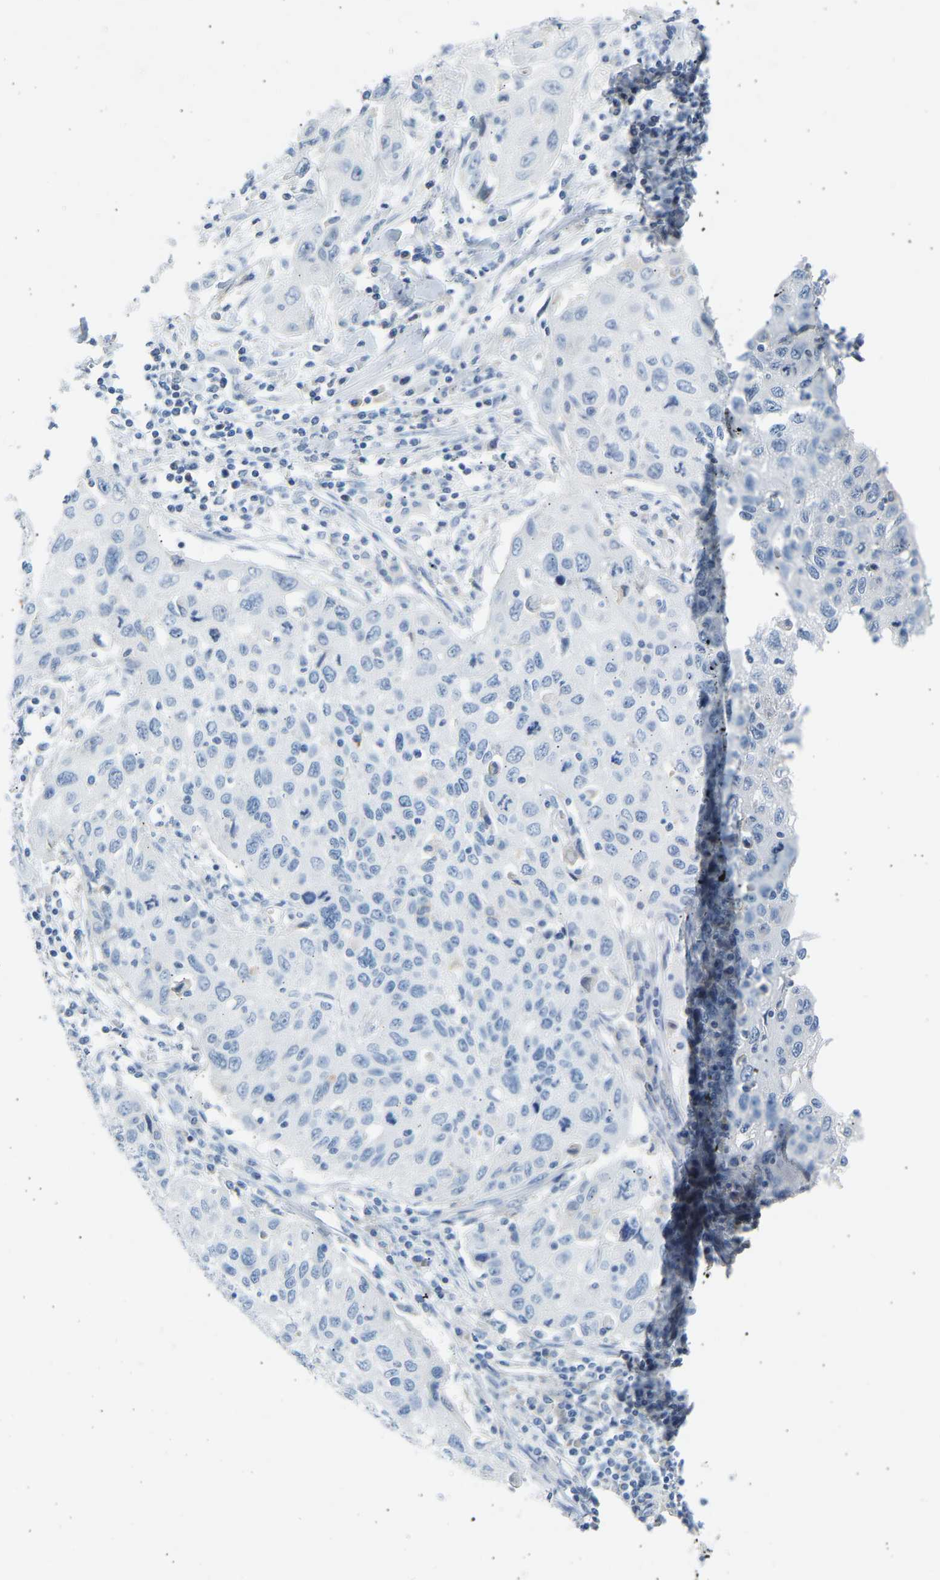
{"staining": {"intensity": "negative", "quantity": "none", "location": "none"}, "tissue": "cervical cancer", "cell_type": "Tumor cells", "image_type": "cancer", "snomed": [{"axis": "morphology", "description": "Squamous cell carcinoma, NOS"}, {"axis": "topography", "description": "Cervix"}], "caption": "This is an IHC photomicrograph of human squamous cell carcinoma (cervical). There is no expression in tumor cells.", "gene": "GNAS", "patient": {"sex": "female", "age": 53}}